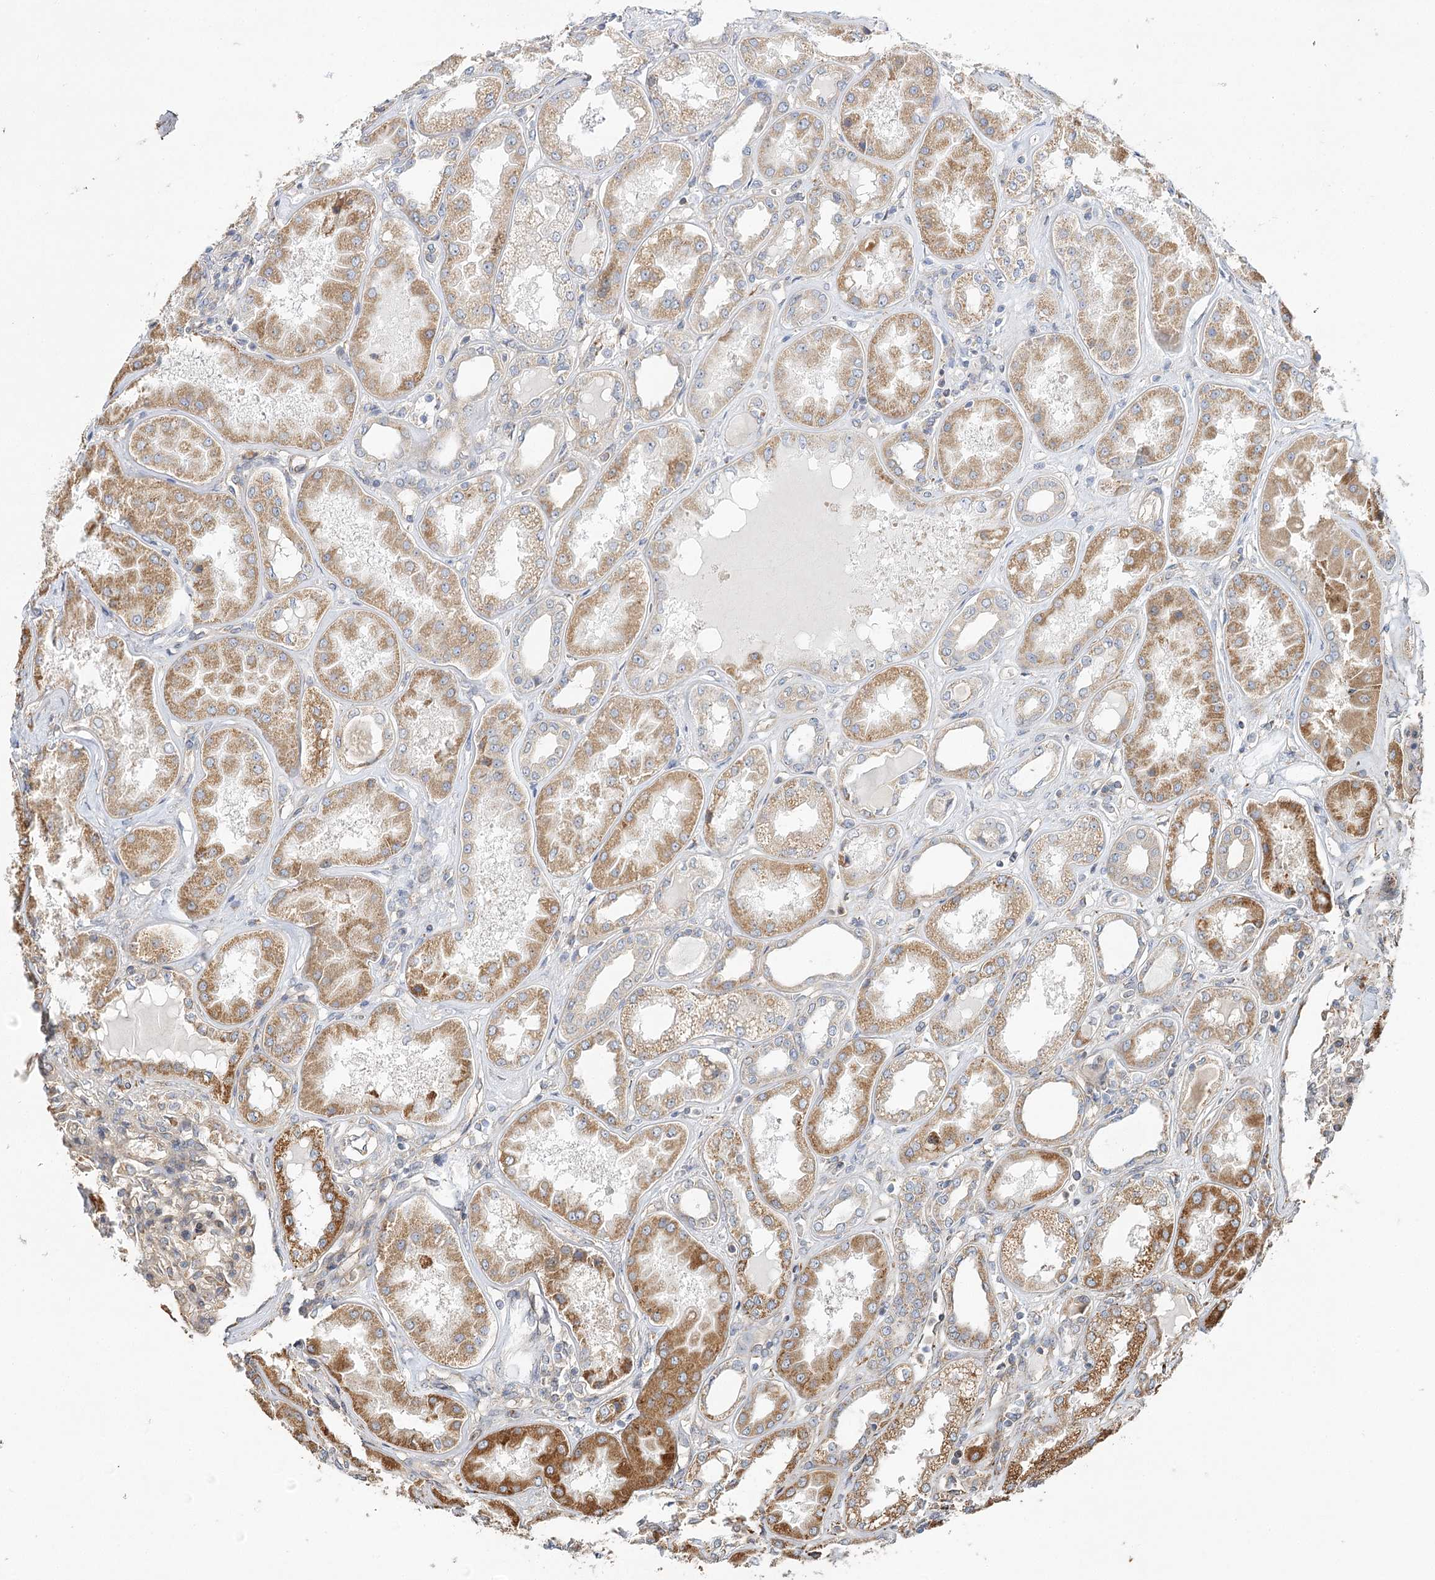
{"staining": {"intensity": "weak", "quantity": "<25%", "location": "cytoplasmic/membranous"}, "tissue": "kidney", "cell_type": "Cells in glomeruli", "image_type": "normal", "snomed": [{"axis": "morphology", "description": "Normal tissue, NOS"}, {"axis": "topography", "description": "Kidney"}], "caption": "DAB immunohistochemical staining of unremarkable kidney demonstrates no significant expression in cells in glomeruli.", "gene": "ZFYVE16", "patient": {"sex": "female", "age": 56}}